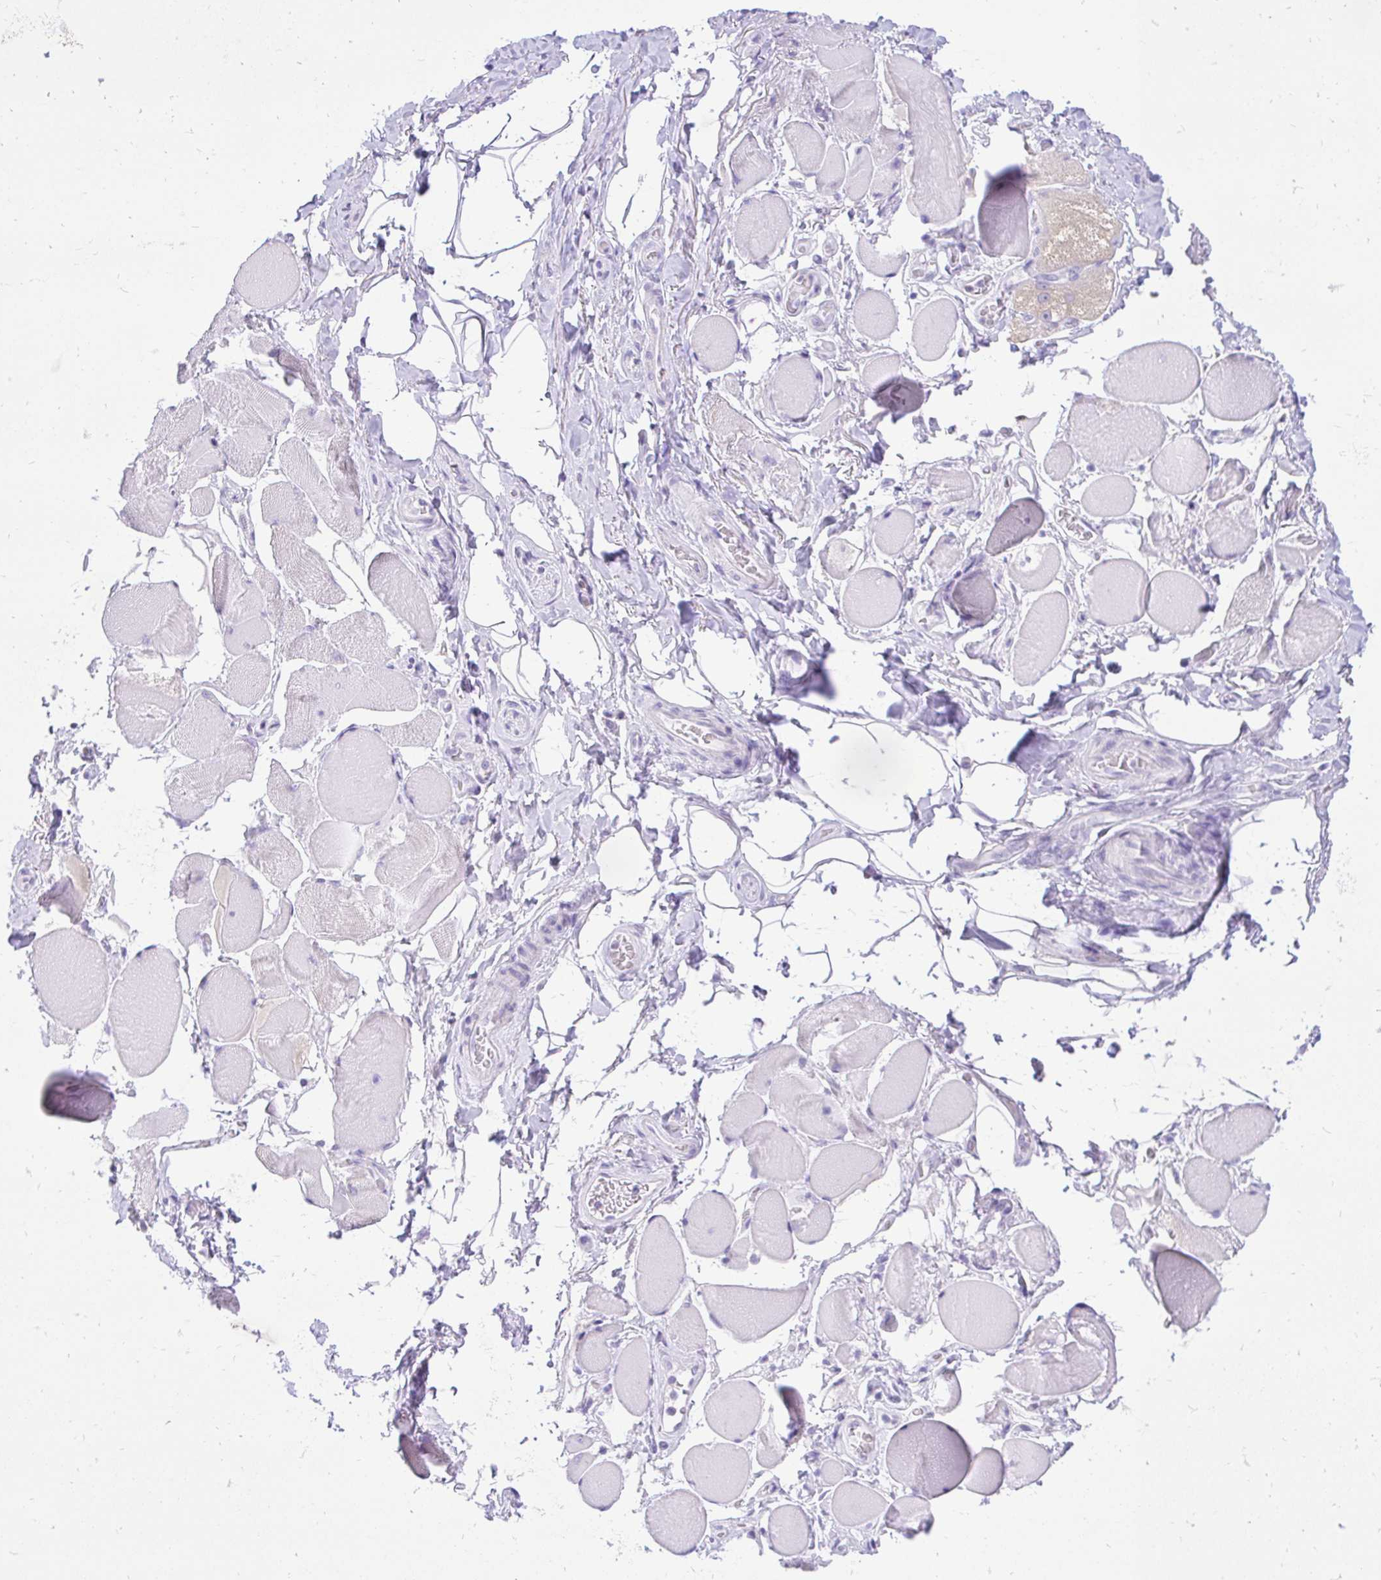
{"staining": {"intensity": "negative", "quantity": "none", "location": "none"}, "tissue": "skeletal muscle", "cell_type": "Myocytes", "image_type": "normal", "snomed": [{"axis": "morphology", "description": "Normal tissue, NOS"}, {"axis": "topography", "description": "Skeletal muscle"}, {"axis": "topography", "description": "Anal"}, {"axis": "topography", "description": "Peripheral nerve tissue"}], "caption": "IHC of benign skeletal muscle reveals no expression in myocytes.", "gene": "FATE1", "patient": {"sex": "male", "age": 53}}